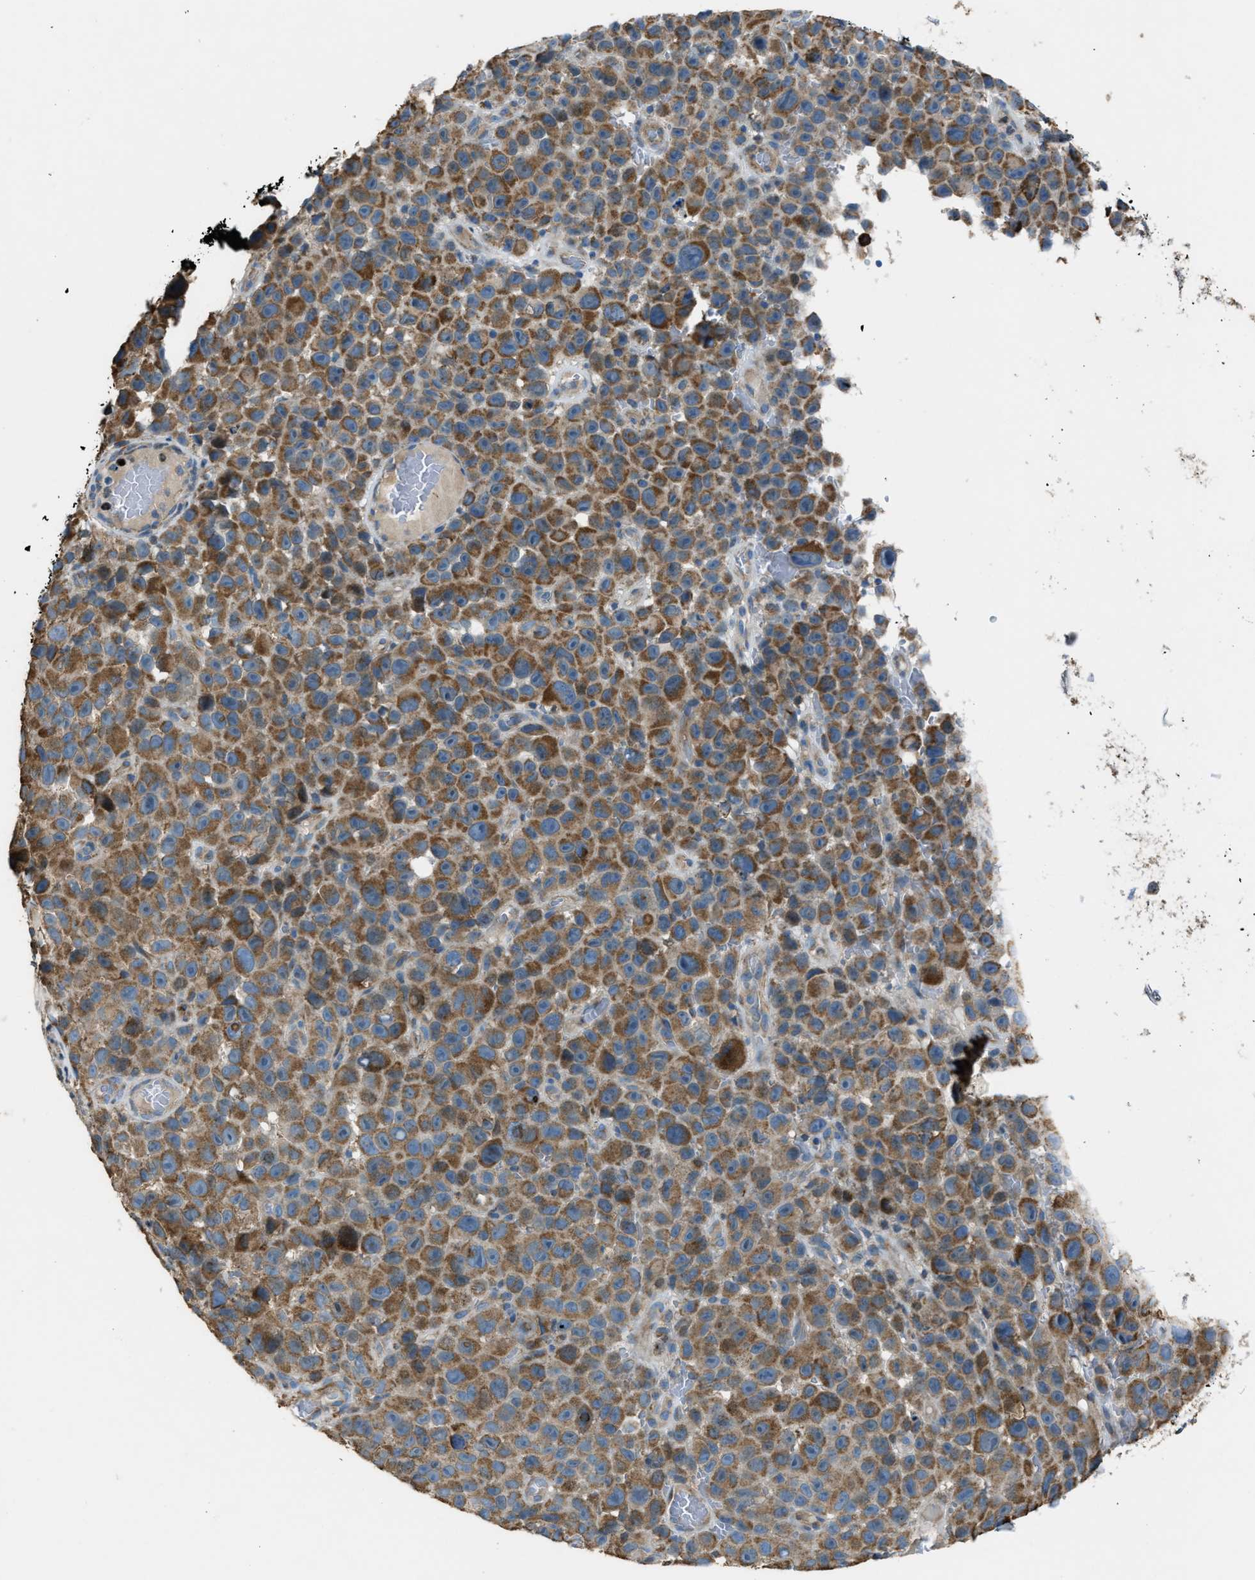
{"staining": {"intensity": "moderate", "quantity": ">75%", "location": "cytoplasmic/membranous"}, "tissue": "melanoma", "cell_type": "Tumor cells", "image_type": "cancer", "snomed": [{"axis": "morphology", "description": "Malignant melanoma, NOS"}, {"axis": "topography", "description": "Skin"}], "caption": "Melanoma stained with a protein marker exhibits moderate staining in tumor cells.", "gene": "SLC25A11", "patient": {"sex": "female", "age": 82}}